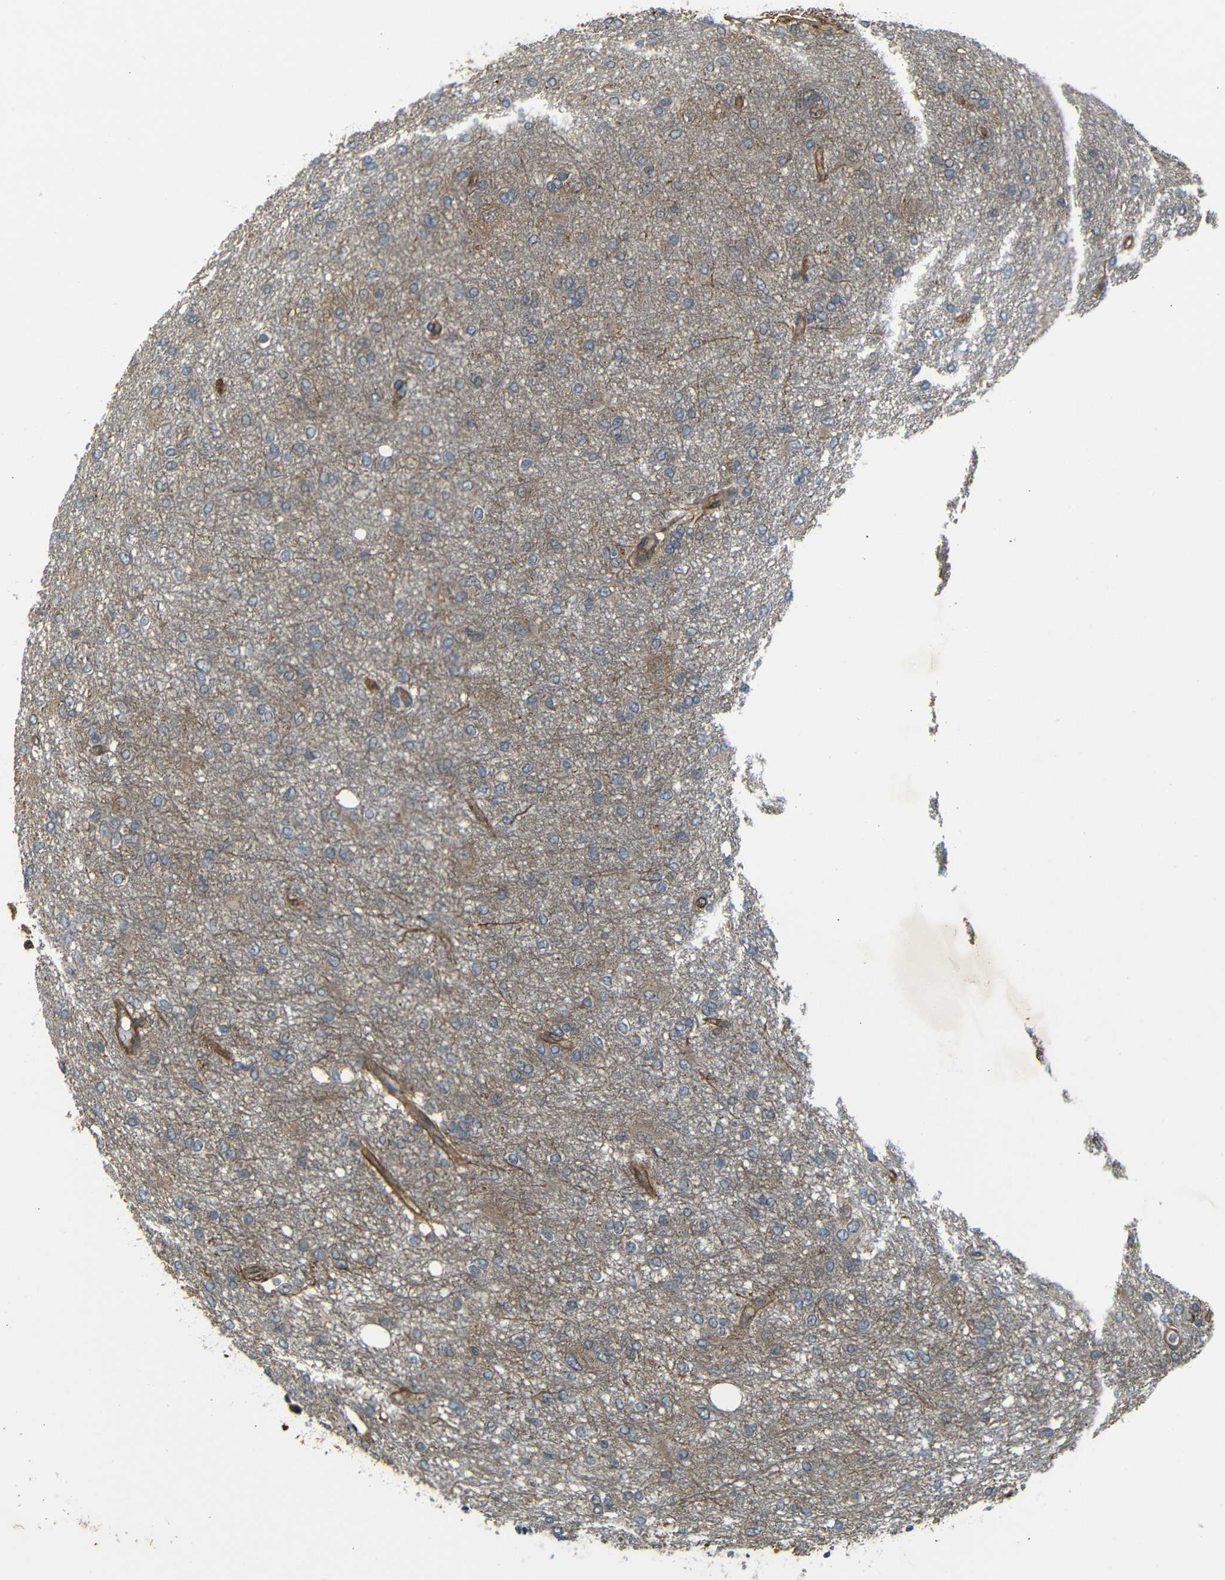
{"staining": {"intensity": "moderate", "quantity": "<25%", "location": "cytoplasmic/membranous"}, "tissue": "glioma", "cell_type": "Tumor cells", "image_type": "cancer", "snomed": [{"axis": "morphology", "description": "Glioma, malignant, High grade"}, {"axis": "topography", "description": "Brain"}], "caption": "Immunohistochemical staining of human malignant glioma (high-grade) shows moderate cytoplasmic/membranous protein staining in about <25% of tumor cells. (brown staining indicates protein expression, while blue staining denotes nuclei).", "gene": "RELL1", "patient": {"sex": "female", "age": 59}}